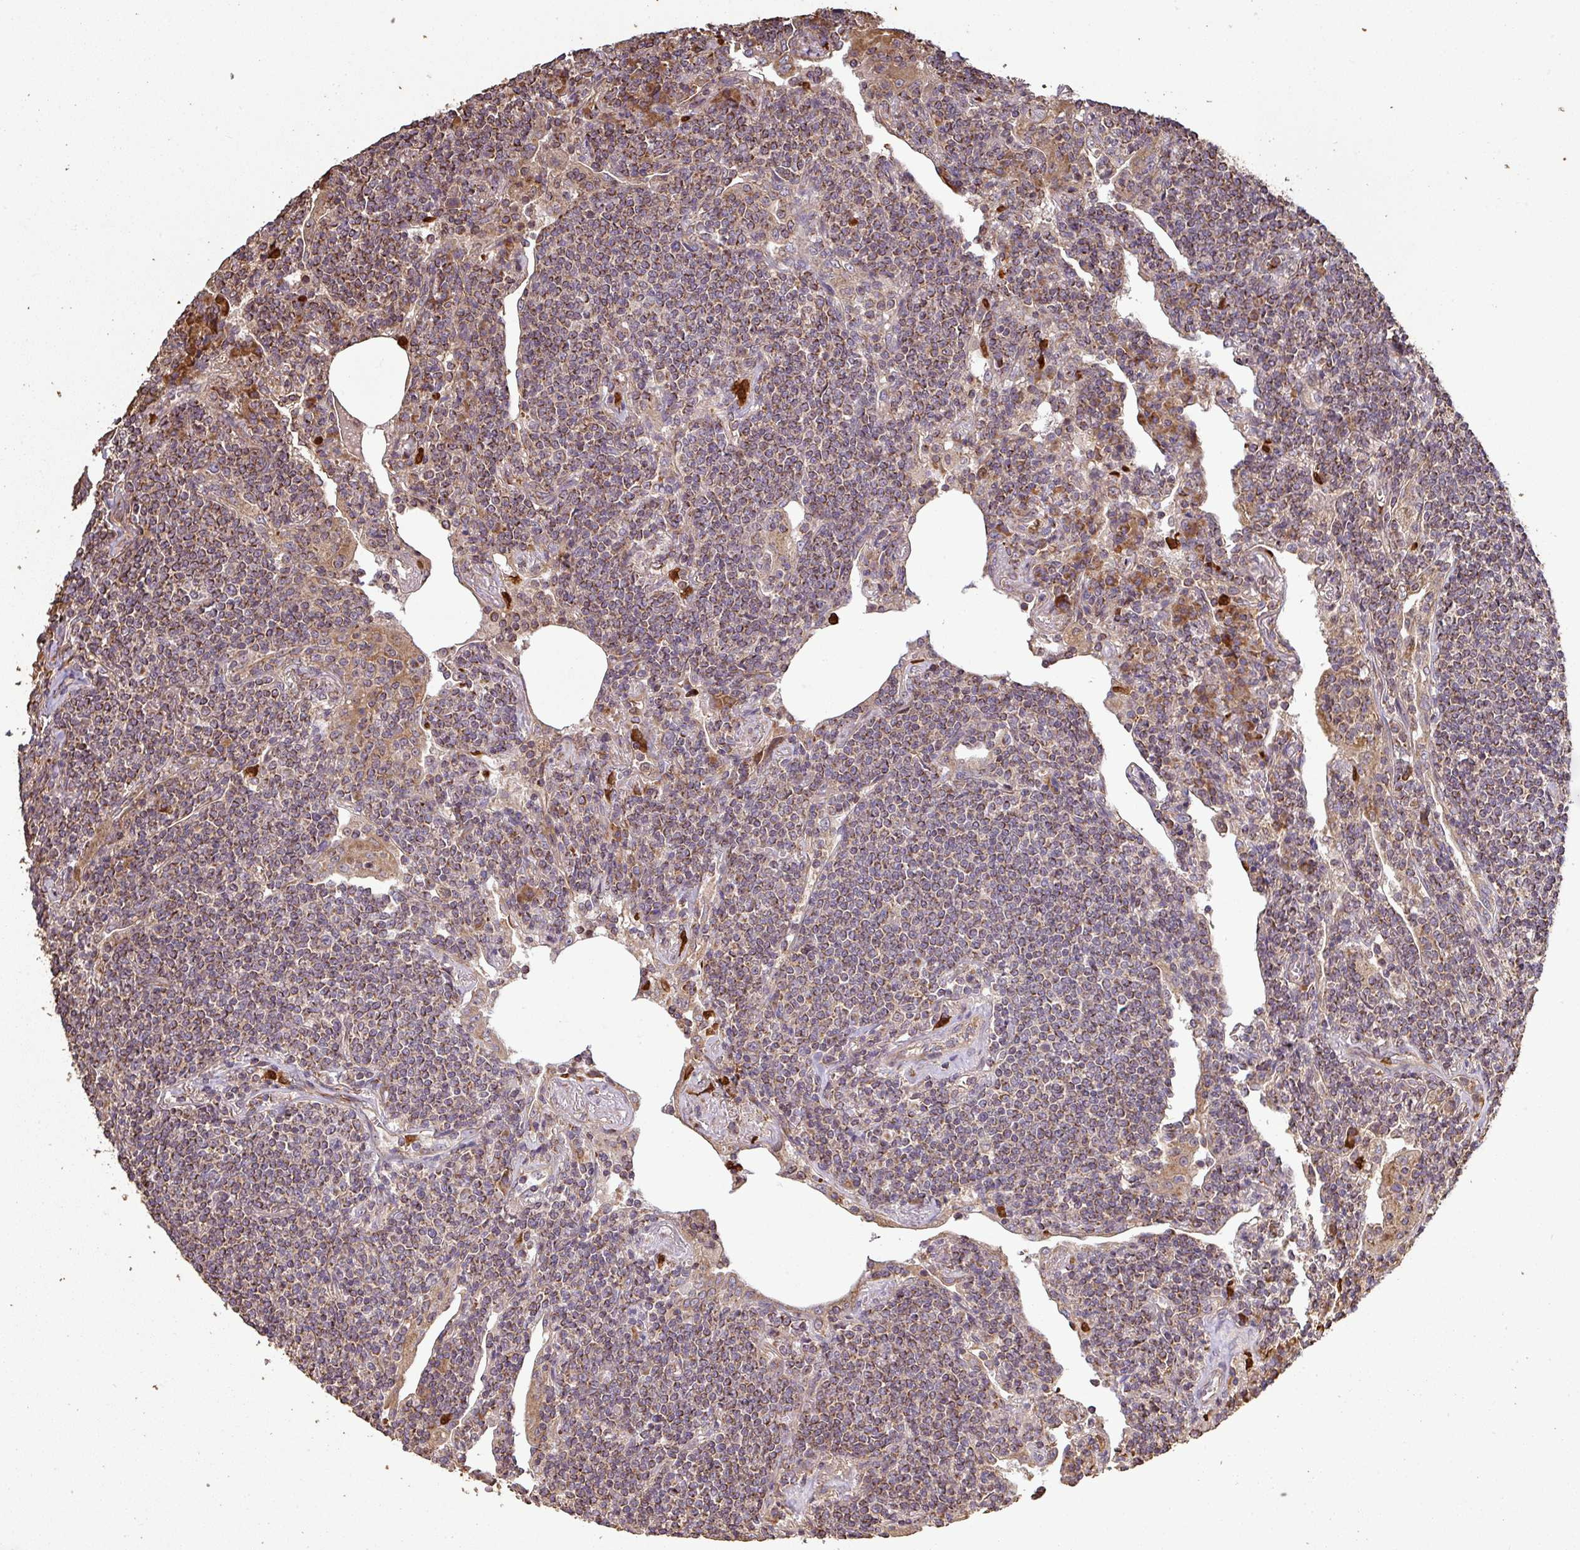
{"staining": {"intensity": "moderate", "quantity": ">75%", "location": "cytoplasmic/membranous"}, "tissue": "lymphoma", "cell_type": "Tumor cells", "image_type": "cancer", "snomed": [{"axis": "morphology", "description": "Malignant lymphoma, non-Hodgkin's type, Low grade"}, {"axis": "topography", "description": "Lung"}], "caption": "Brown immunohistochemical staining in human lymphoma reveals moderate cytoplasmic/membranous staining in about >75% of tumor cells.", "gene": "PLEKHM1", "patient": {"sex": "female", "age": 71}}